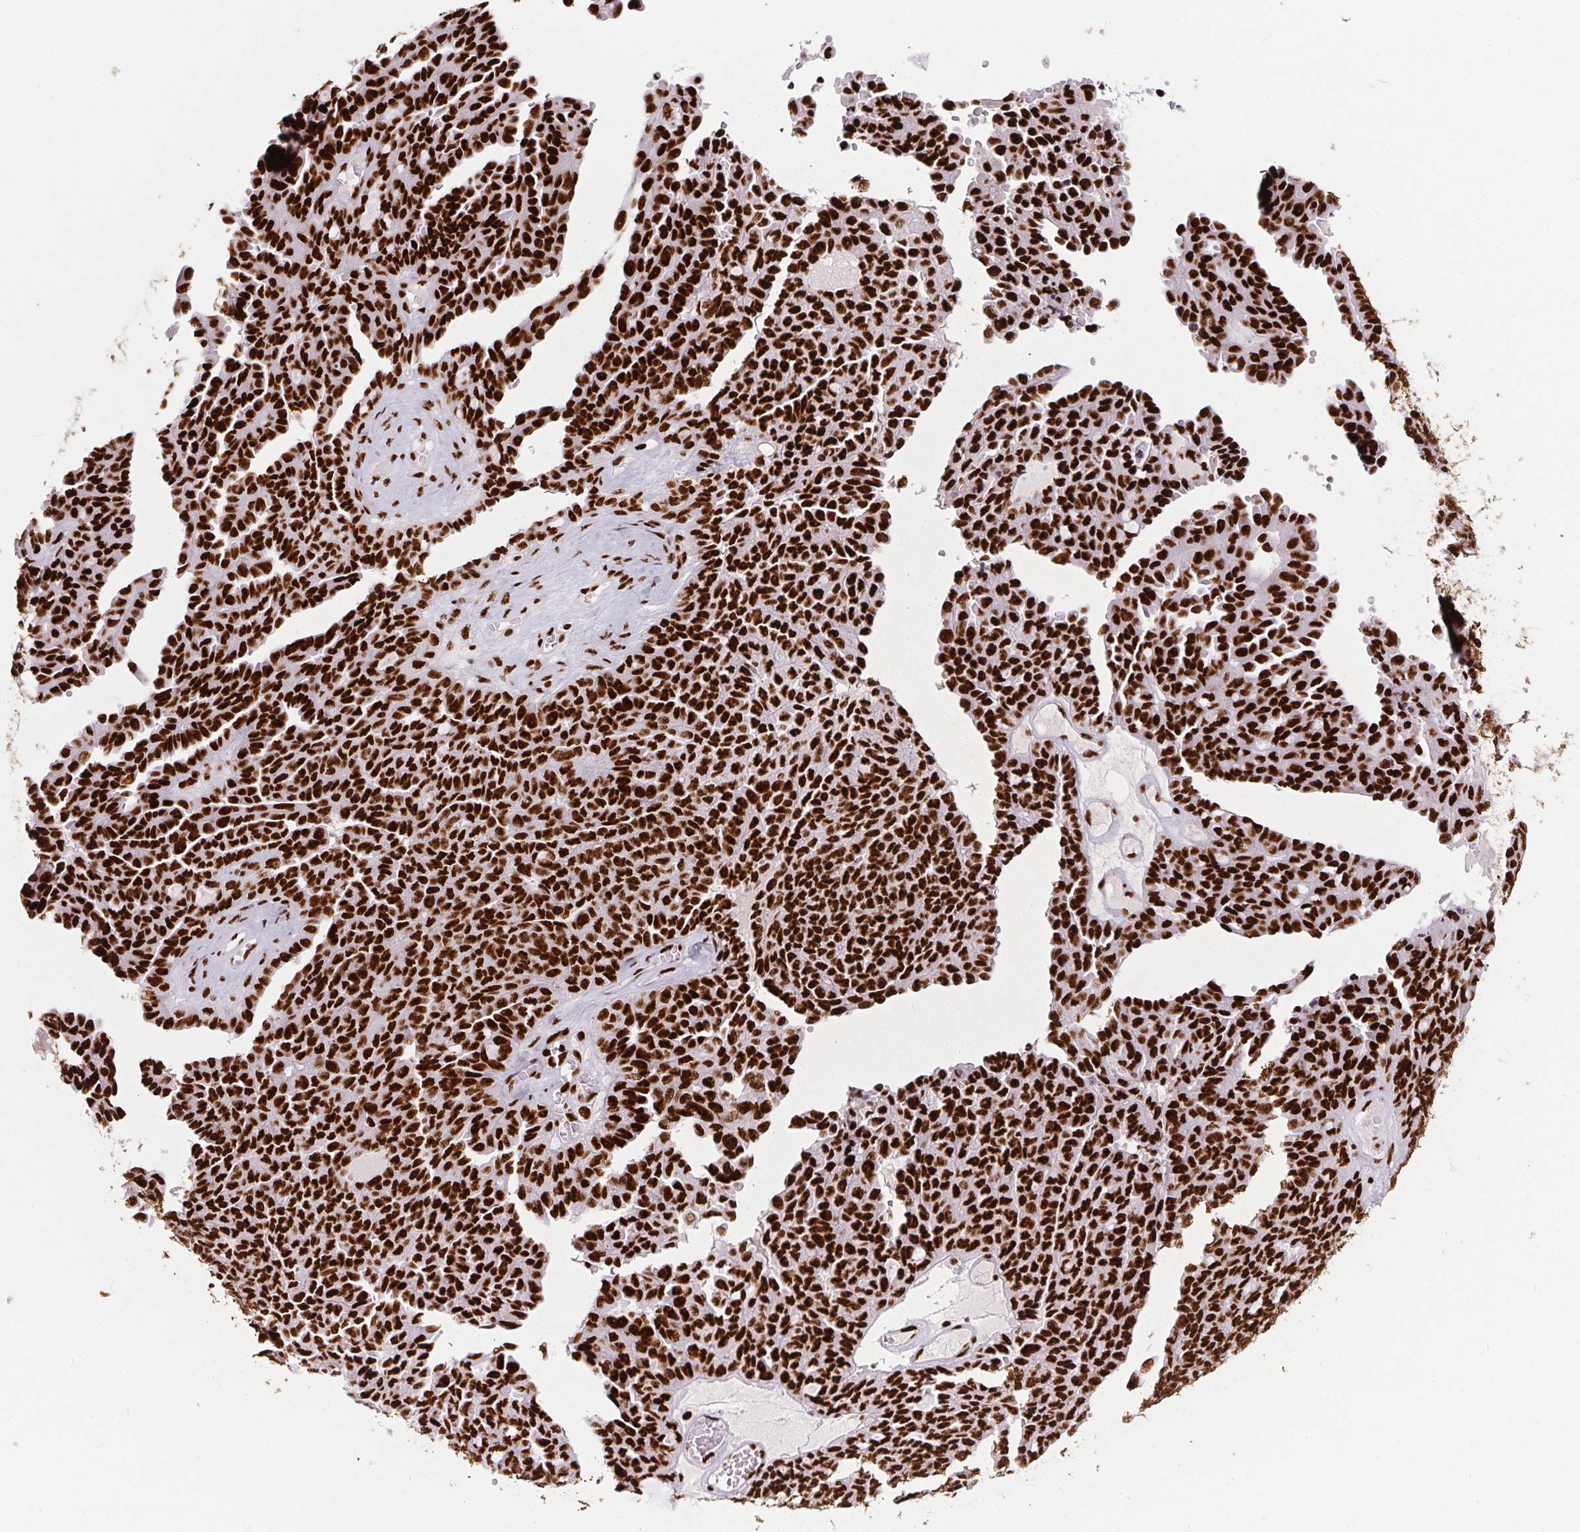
{"staining": {"intensity": "strong", "quantity": ">75%", "location": "nuclear"}, "tissue": "ovarian cancer", "cell_type": "Tumor cells", "image_type": "cancer", "snomed": [{"axis": "morphology", "description": "Cystadenocarcinoma, serous, NOS"}, {"axis": "topography", "description": "Ovary"}], "caption": "Human ovarian serous cystadenocarcinoma stained with a brown dye reveals strong nuclear positive positivity in approximately >75% of tumor cells.", "gene": "PAGE3", "patient": {"sex": "female", "age": 71}}